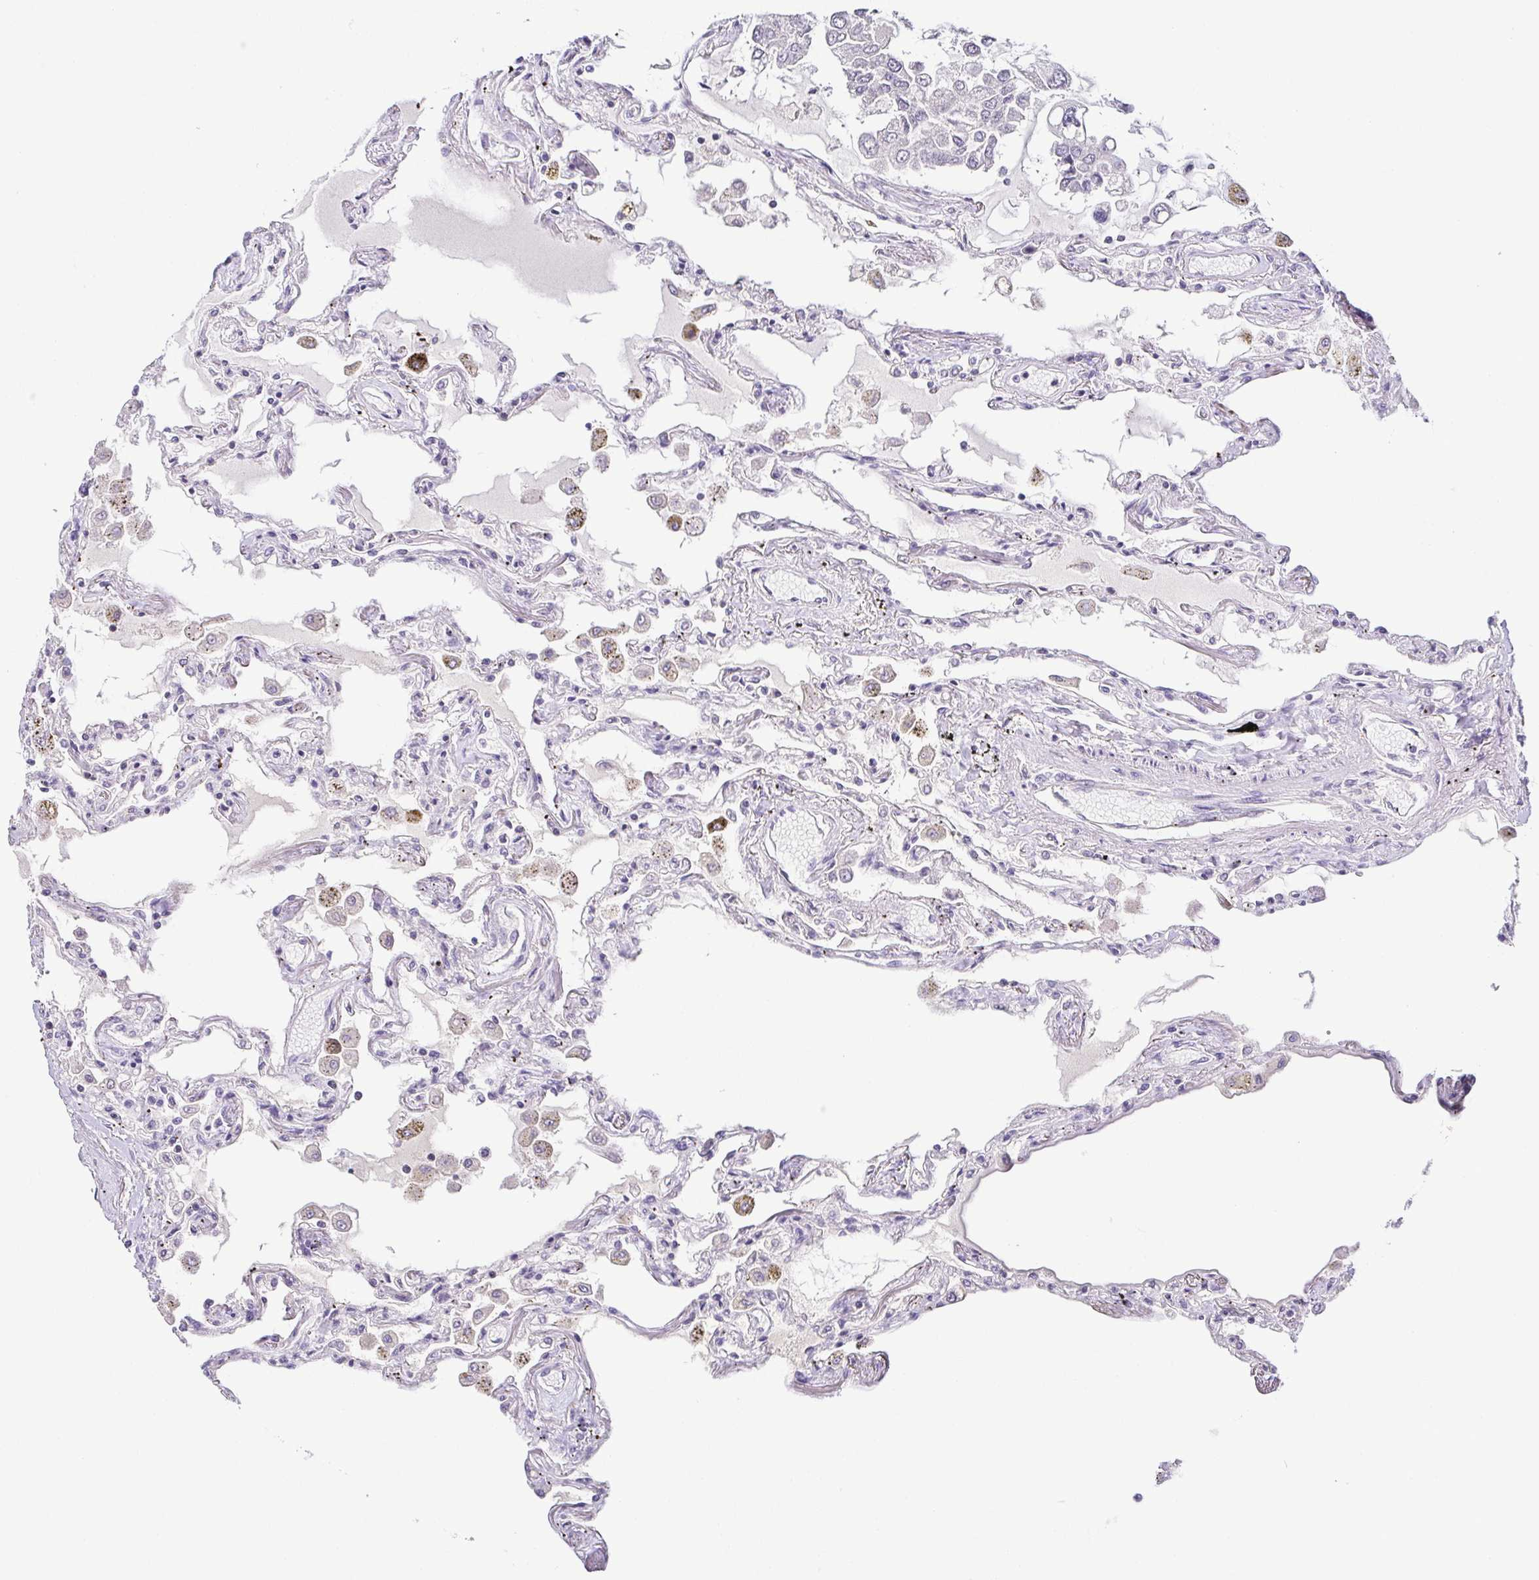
{"staining": {"intensity": "negative", "quantity": "none", "location": "none"}, "tissue": "lung", "cell_type": "Alveolar cells", "image_type": "normal", "snomed": [{"axis": "morphology", "description": "Normal tissue, NOS"}, {"axis": "morphology", "description": "Adenocarcinoma, NOS"}, {"axis": "topography", "description": "Cartilage tissue"}, {"axis": "topography", "description": "Lung"}], "caption": "Immunohistochemistry (IHC) image of normal human lung stained for a protein (brown), which reveals no staining in alveolar cells. (DAB (3,3'-diaminobenzidine) IHC, high magnification).", "gene": "TCF3", "patient": {"sex": "female", "age": 67}}